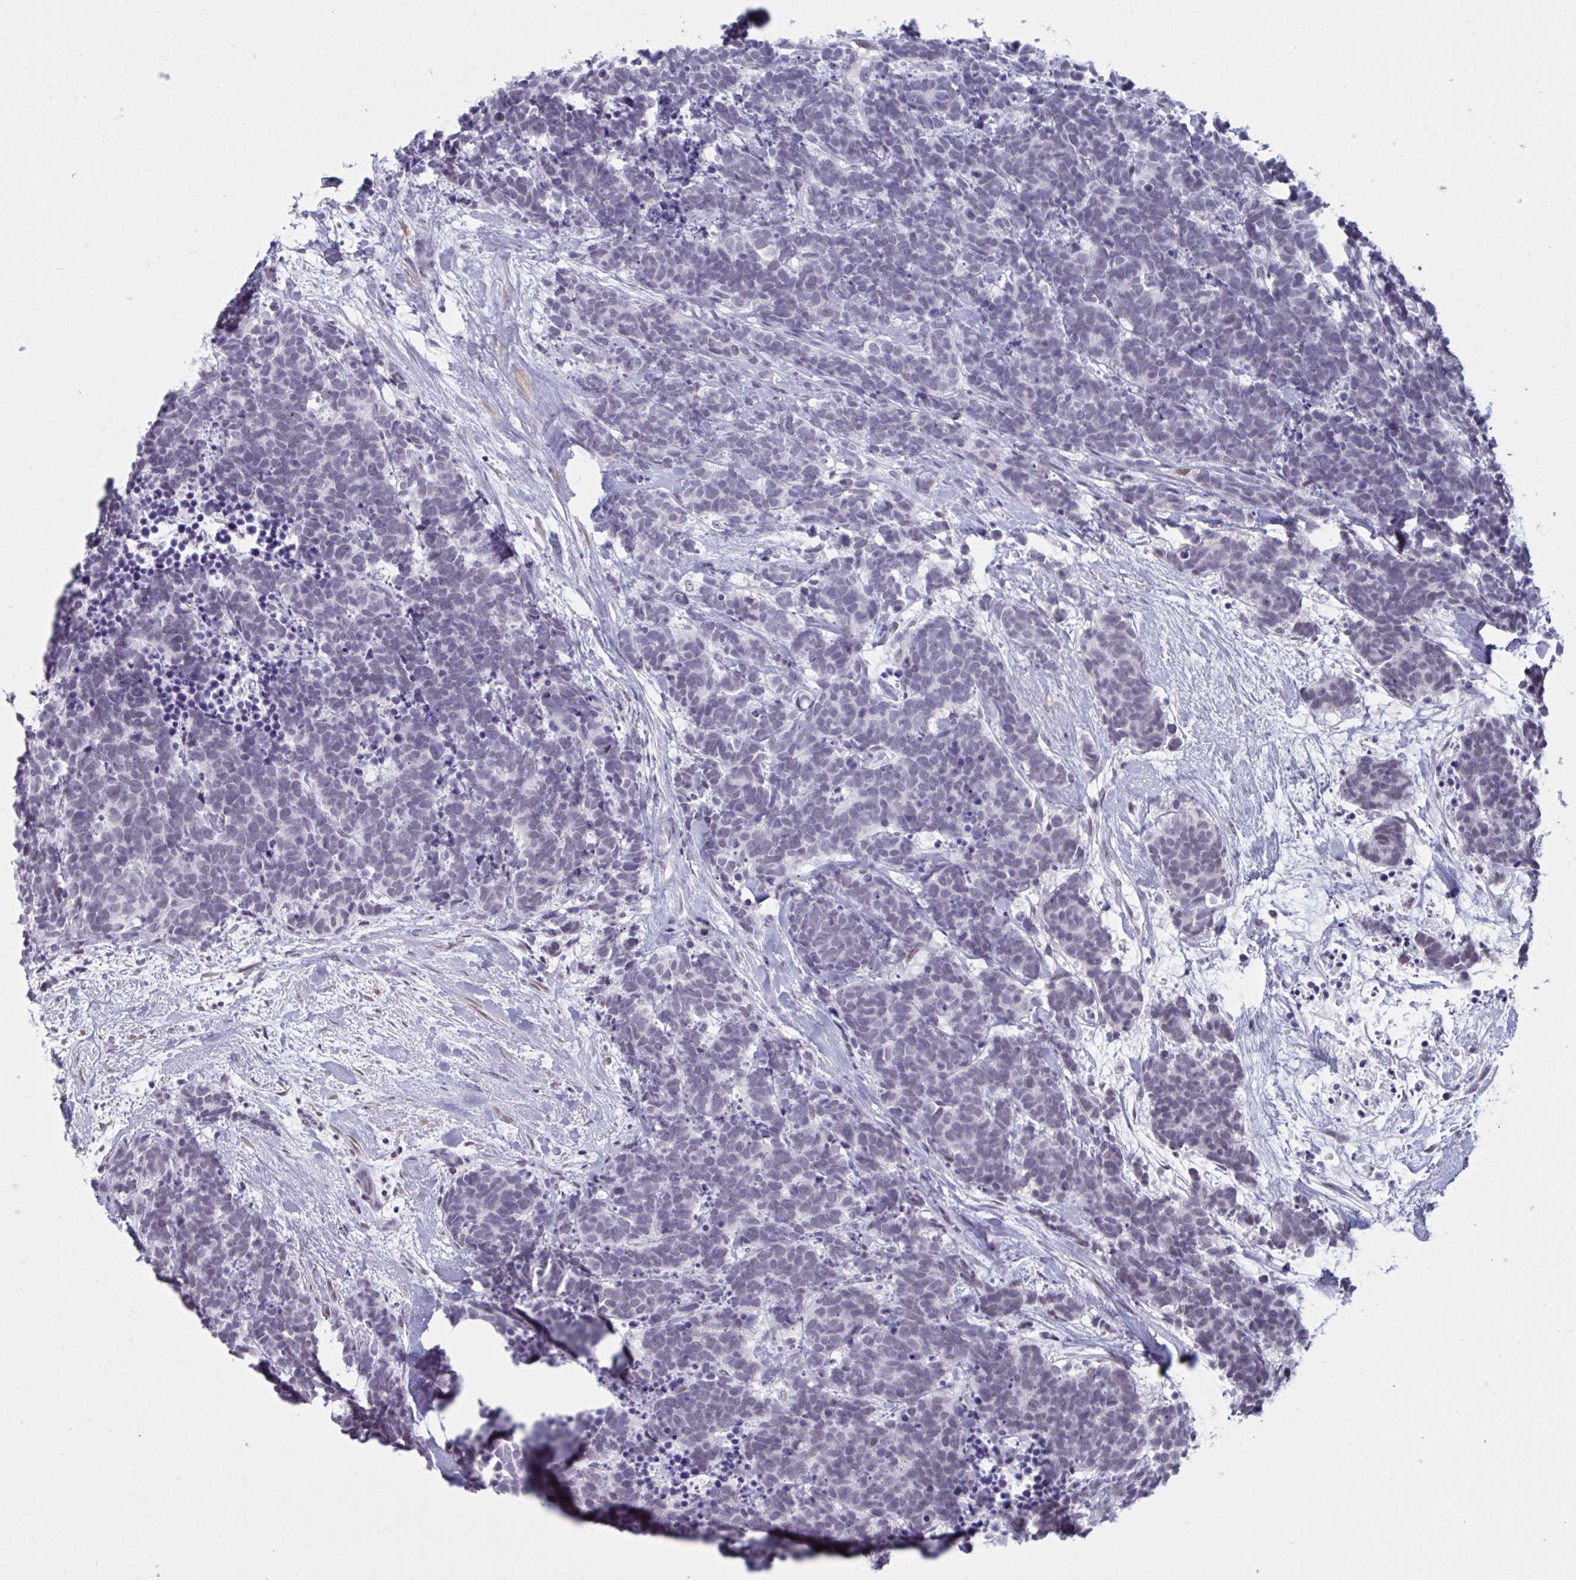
{"staining": {"intensity": "negative", "quantity": "none", "location": "none"}, "tissue": "carcinoid", "cell_type": "Tumor cells", "image_type": "cancer", "snomed": [{"axis": "morphology", "description": "Carcinoma, NOS"}, {"axis": "morphology", "description": "Carcinoid, malignant, NOS"}, {"axis": "topography", "description": "Prostate"}], "caption": "An IHC micrograph of carcinoid is shown. There is no staining in tumor cells of carcinoid.", "gene": "HSD17B6", "patient": {"sex": "male", "age": 57}}